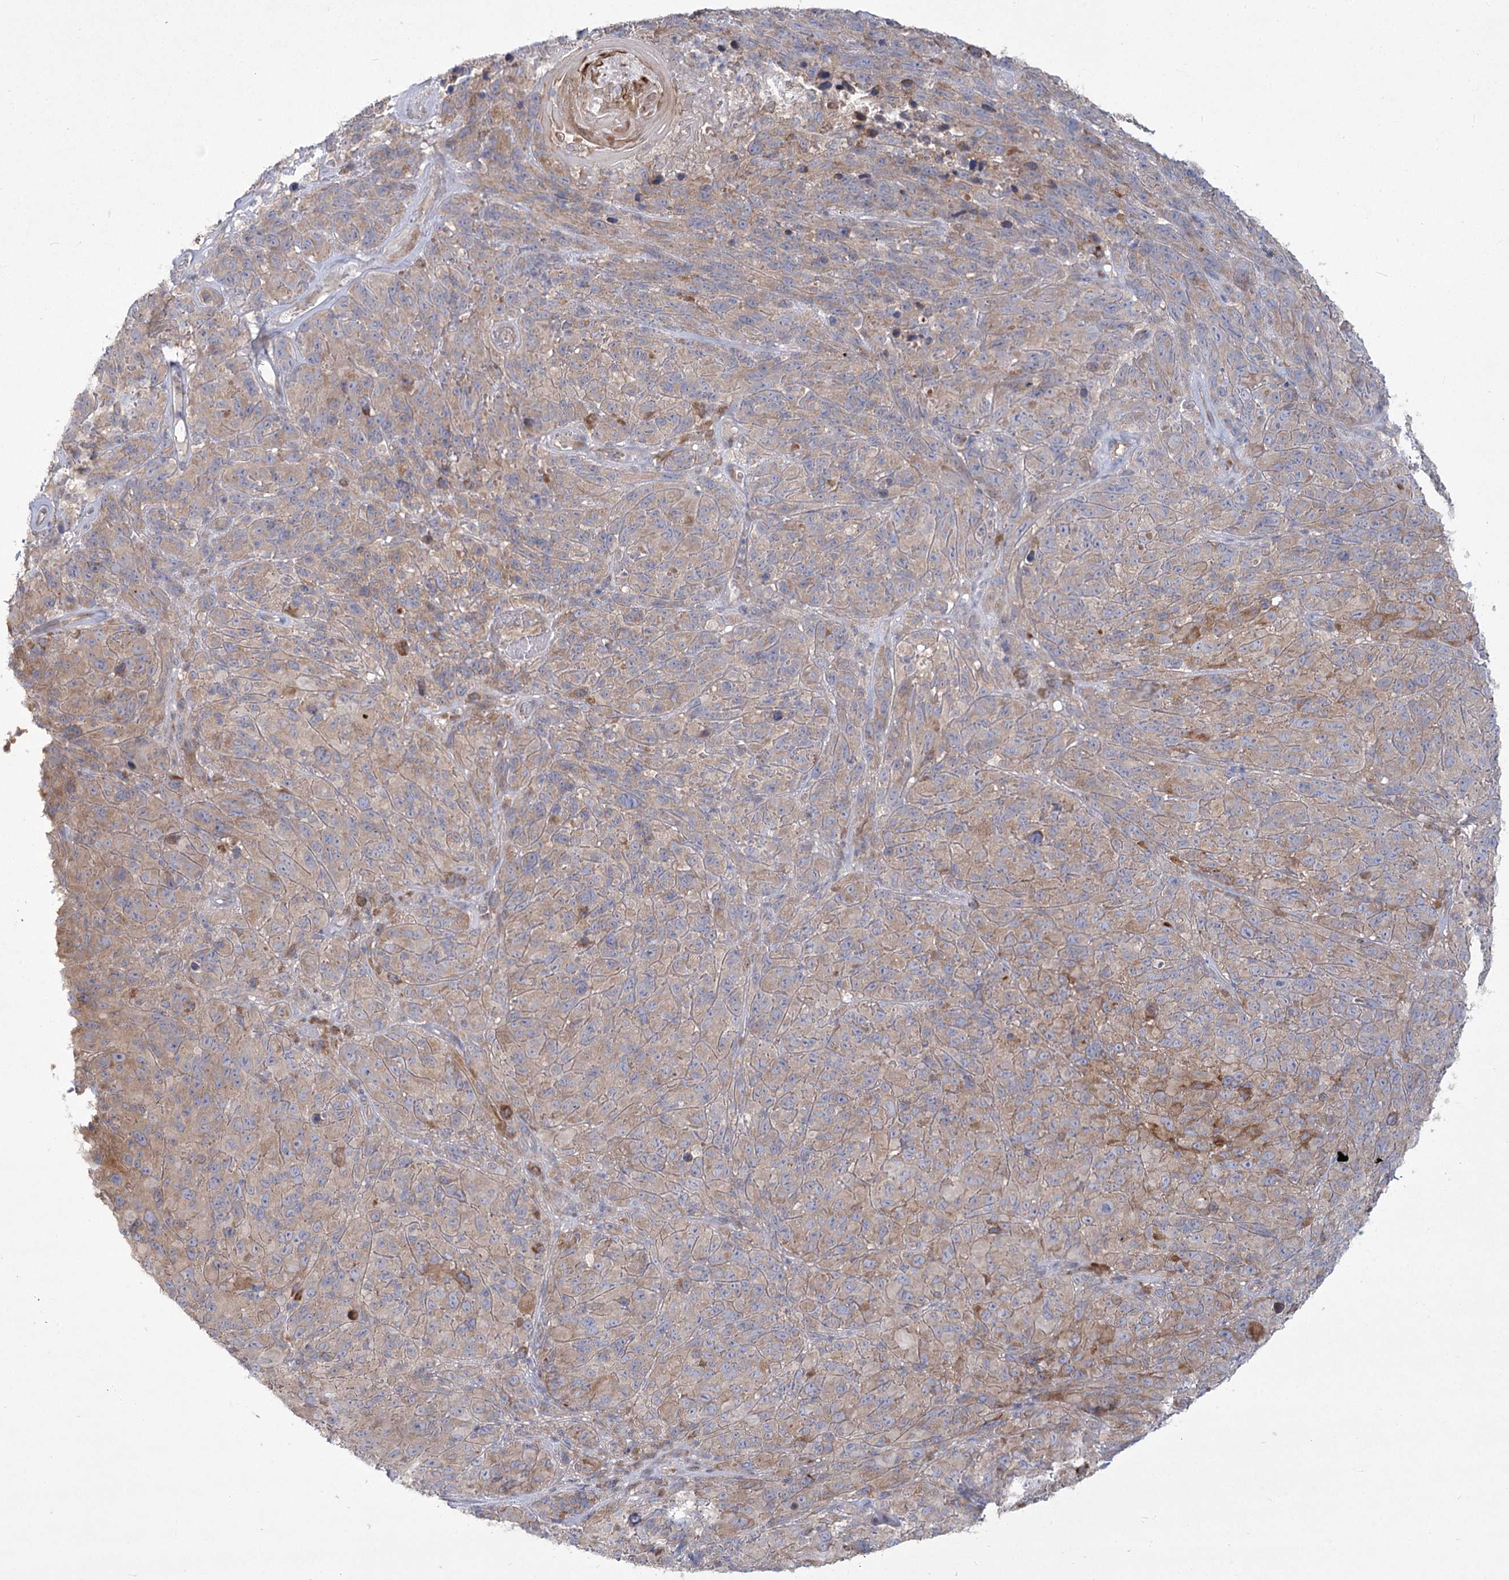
{"staining": {"intensity": "weak", "quantity": ">75%", "location": "cytoplasmic/membranous"}, "tissue": "melanoma", "cell_type": "Tumor cells", "image_type": "cancer", "snomed": [{"axis": "morphology", "description": "Malignant melanoma, NOS"}, {"axis": "topography", "description": "Skin of head"}], "caption": "Malignant melanoma was stained to show a protein in brown. There is low levels of weak cytoplasmic/membranous positivity in approximately >75% of tumor cells. (DAB (3,3'-diaminobenzidine) IHC, brown staining for protein, blue staining for nuclei).", "gene": "CAMTA1", "patient": {"sex": "male", "age": 96}}